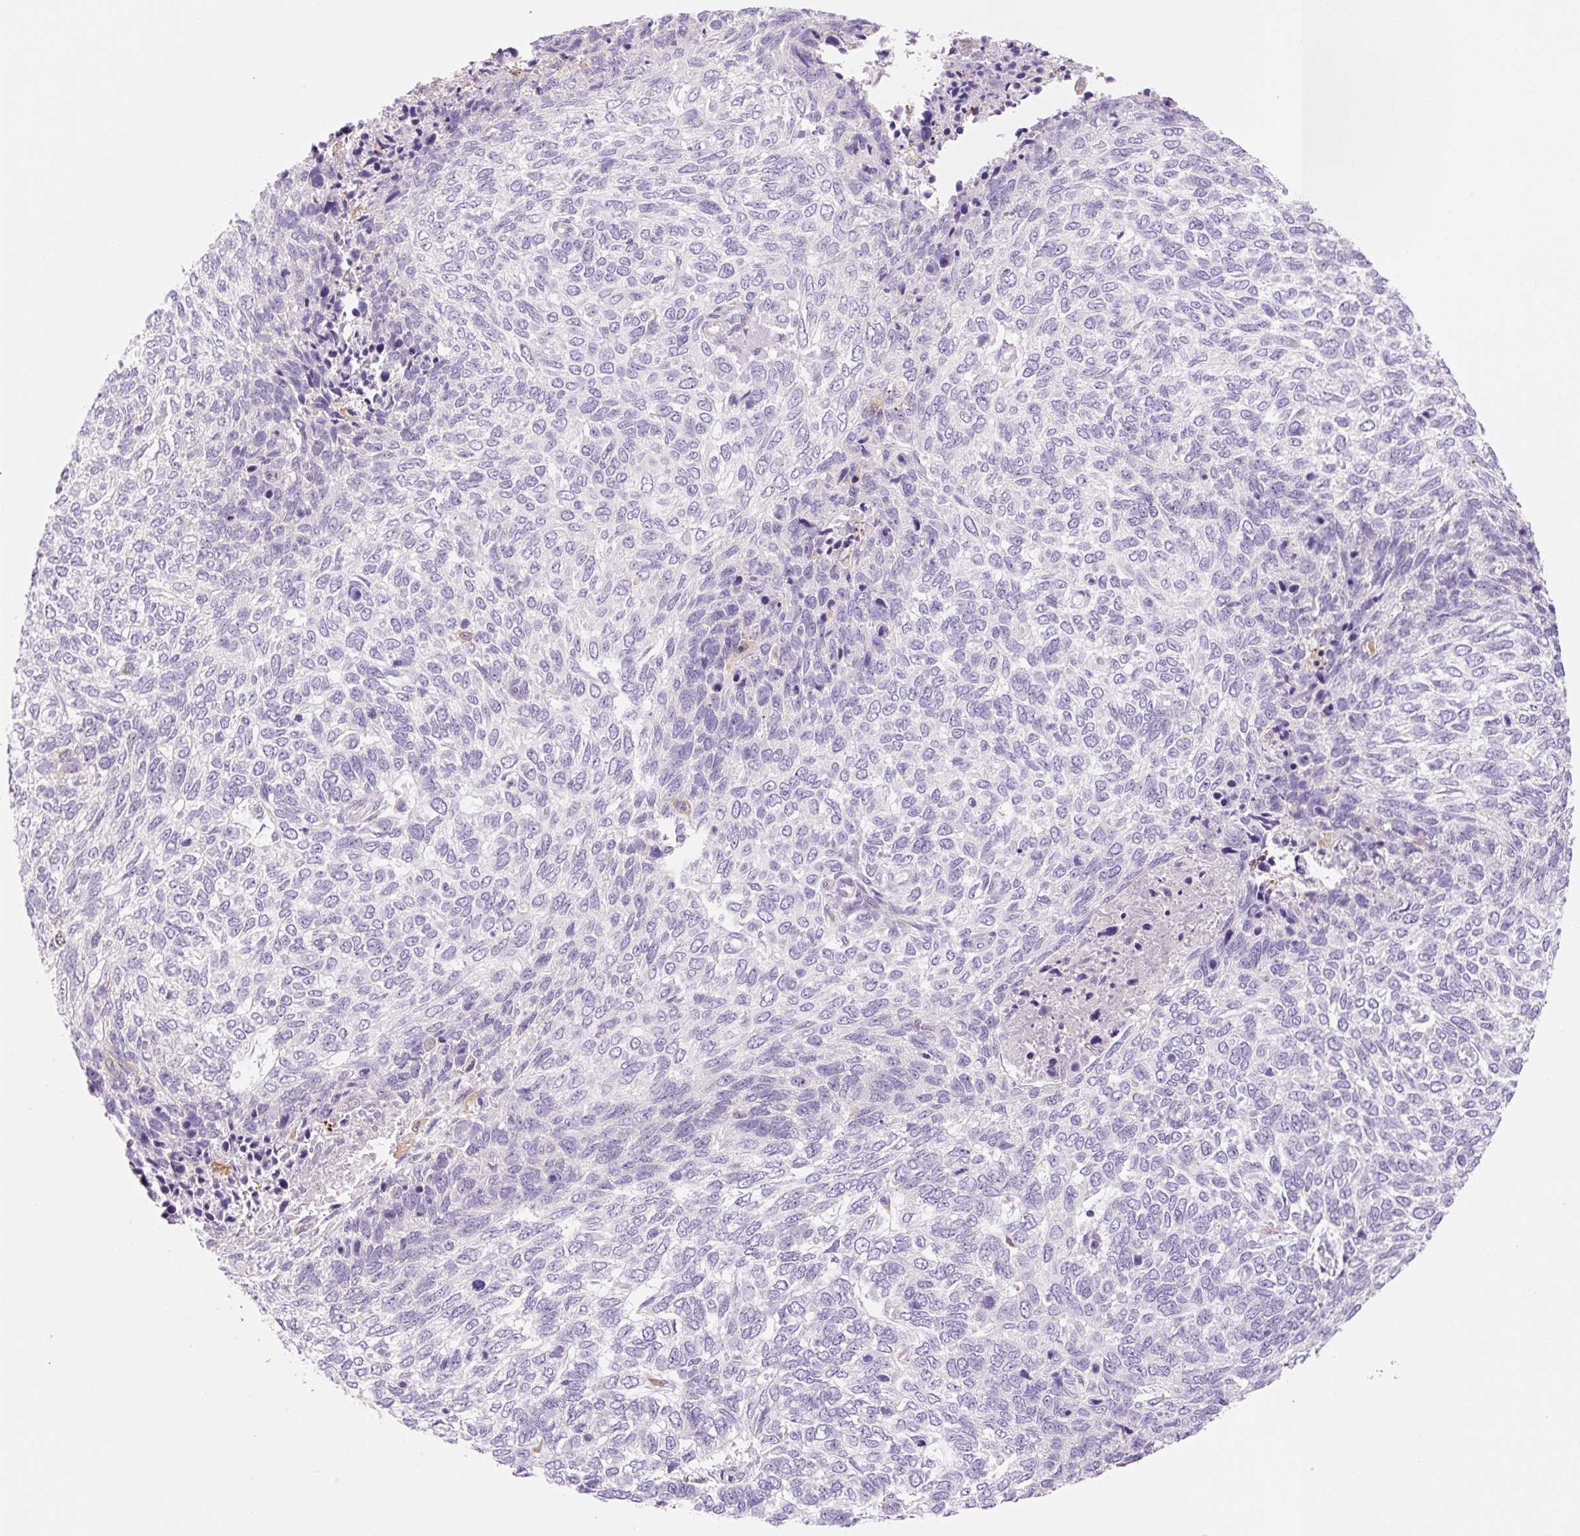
{"staining": {"intensity": "negative", "quantity": "none", "location": "none"}, "tissue": "skin cancer", "cell_type": "Tumor cells", "image_type": "cancer", "snomed": [{"axis": "morphology", "description": "Basal cell carcinoma"}, {"axis": "topography", "description": "Skin"}], "caption": "Skin basal cell carcinoma was stained to show a protein in brown. There is no significant expression in tumor cells. Brightfield microscopy of immunohistochemistry (IHC) stained with DAB (3,3'-diaminobenzidine) (brown) and hematoxylin (blue), captured at high magnification.", "gene": "FABP5", "patient": {"sex": "female", "age": 65}}